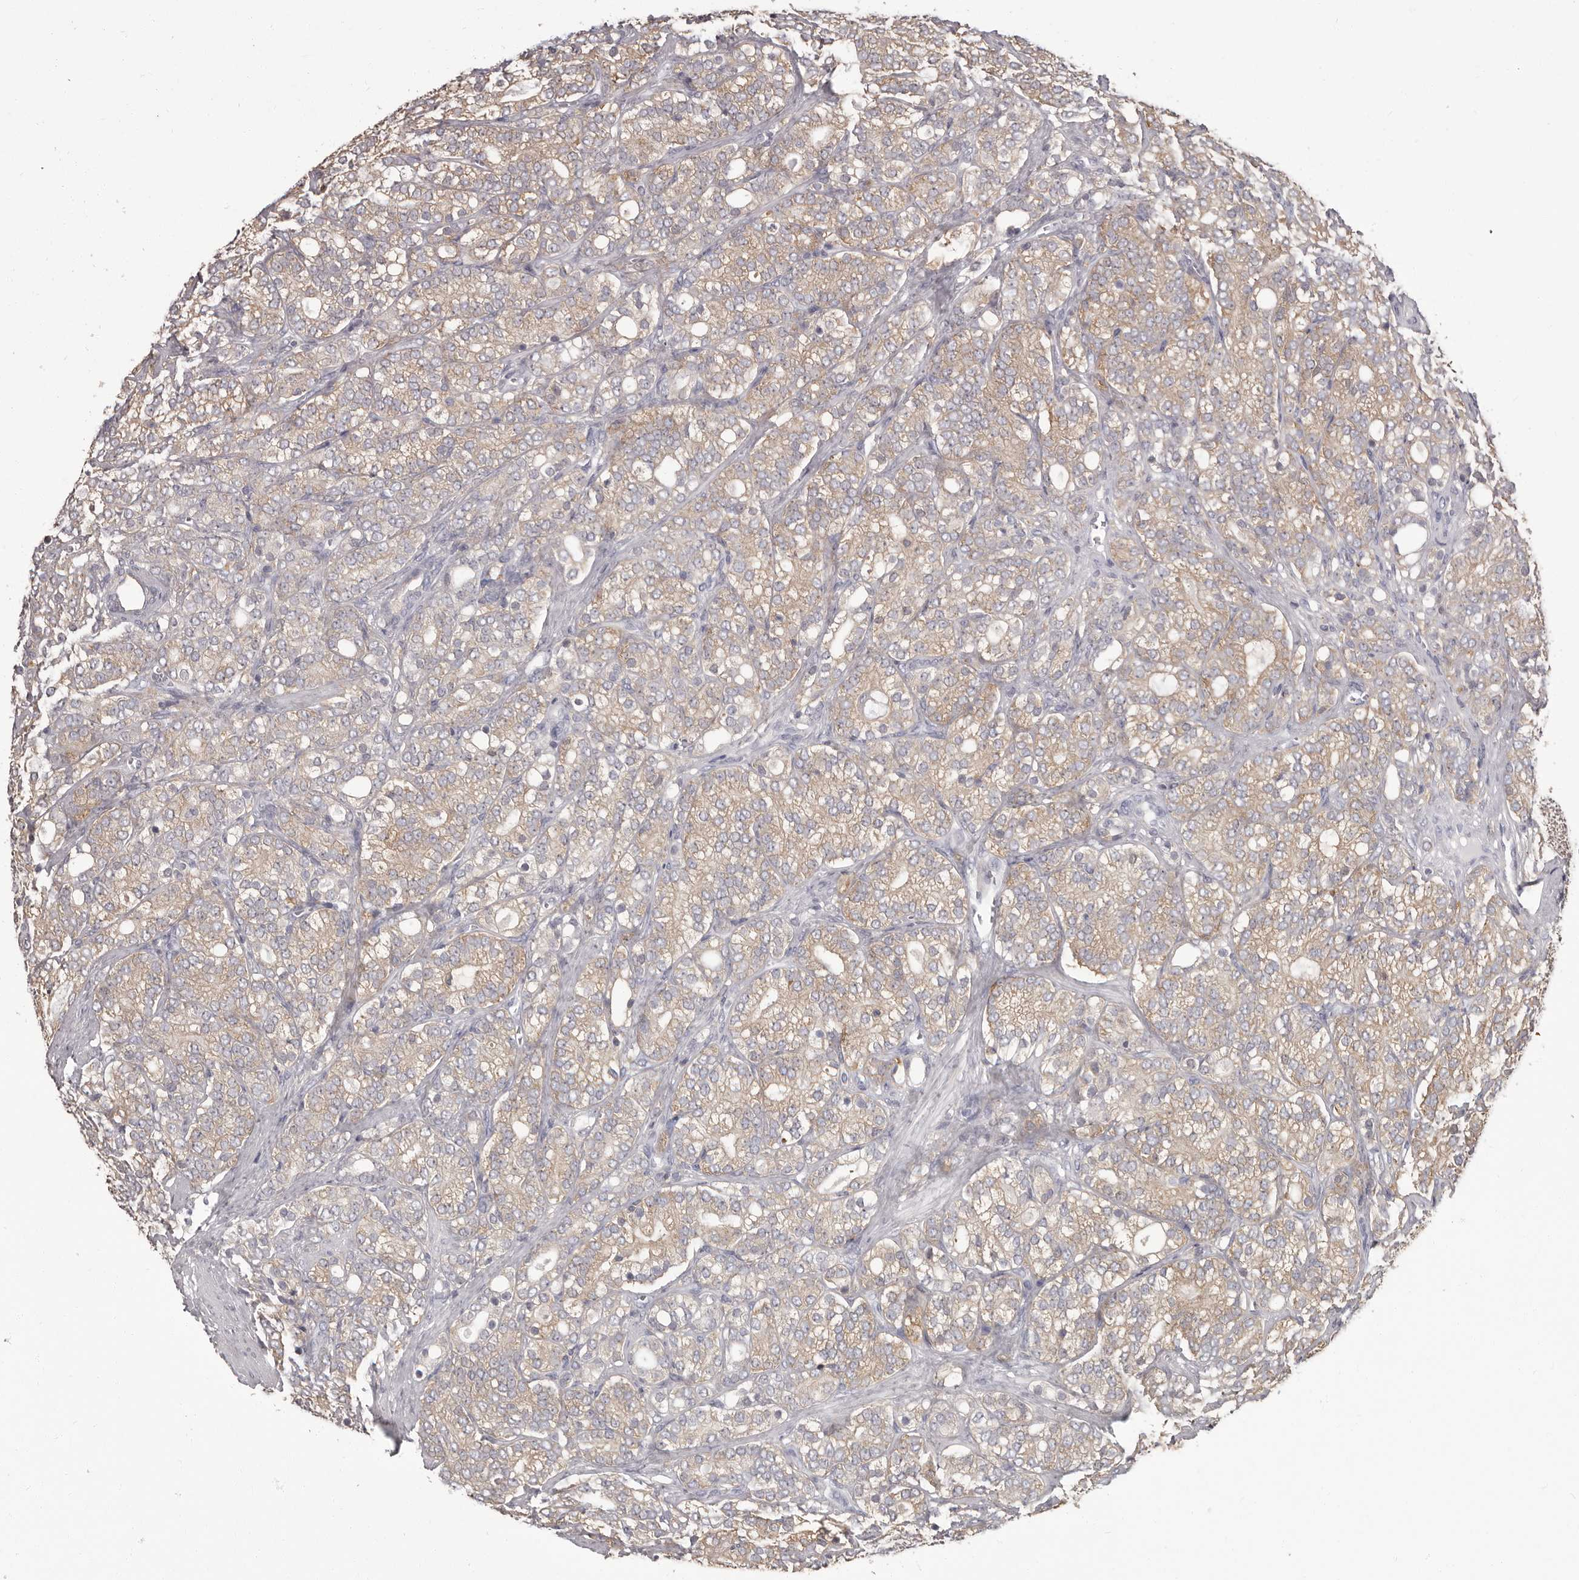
{"staining": {"intensity": "weak", "quantity": "25%-75%", "location": "cytoplasmic/membranous"}, "tissue": "prostate cancer", "cell_type": "Tumor cells", "image_type": "cancer", "snomed": [{"axis": "morphology", "description": "Adenocarcinoma, High grade"}, {"axis": "topography", "description": "Prostate"}], "caption": "Prostate high-grade adenocarcinoma was stained to show a protein in brown. There is low levels of weak cytoplasmic/membranous staining in about 25%-75% of tumor cells. Using DAB (brown) and hematoxylin (blue) stains, captured at high magnification using brightfield microscopy.", "gene": "APEH", "patient": {"sex": "male", "age": 57}}